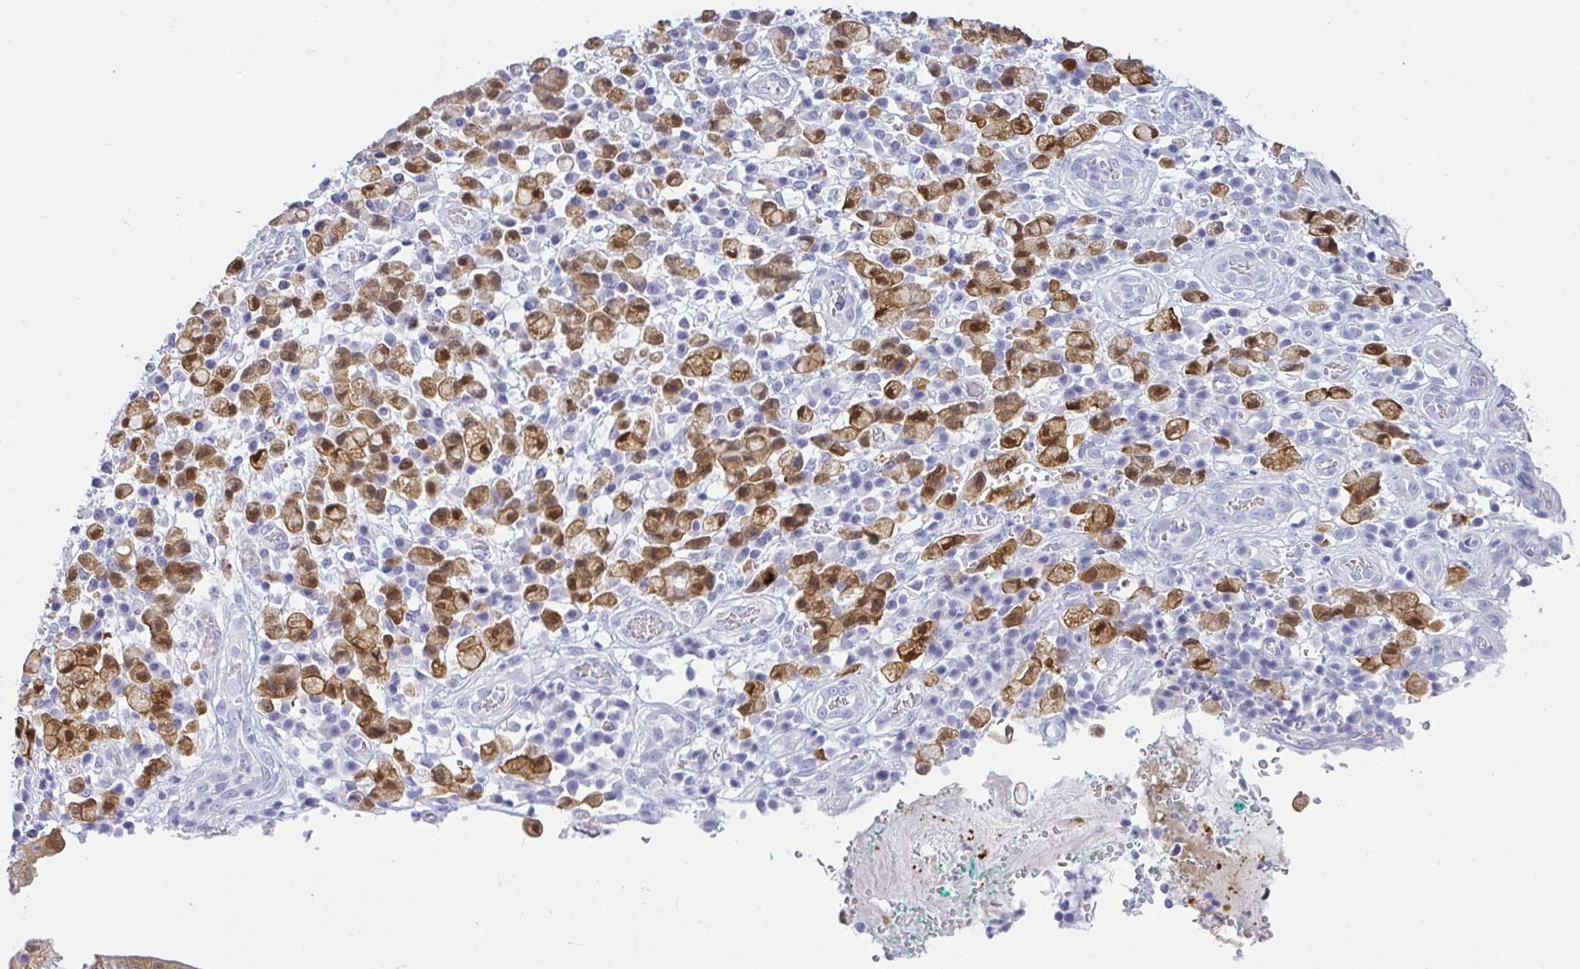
{"staining": {"intensity": "moderate", "quantity": ">75%", "location": "cytoplasmic/membranous,nuclear"}, "tissue": "stomach cancer", "cell_type": "Tumor cells", "image_type": "cancer", "snomed": [{"axis": "morphology", "description": "Adenocarcinoma, NOS"}, {"axis": "topography", "description": "Stomach"}], "caption": "IHC photomicrograph of neoplastic tissue: human adenocarcinoma (stomach) stained using immunohistochemistry (IHC) shows medium levels of moderate protein expression localized specifically in the cytoplasmic/membranous and nuclear of tumor cells, appearing as a cytoplasmic/membranous and nuclear brown color.", "gene": "GSDMB", "patient": {"sex": "male", "age": 77}}